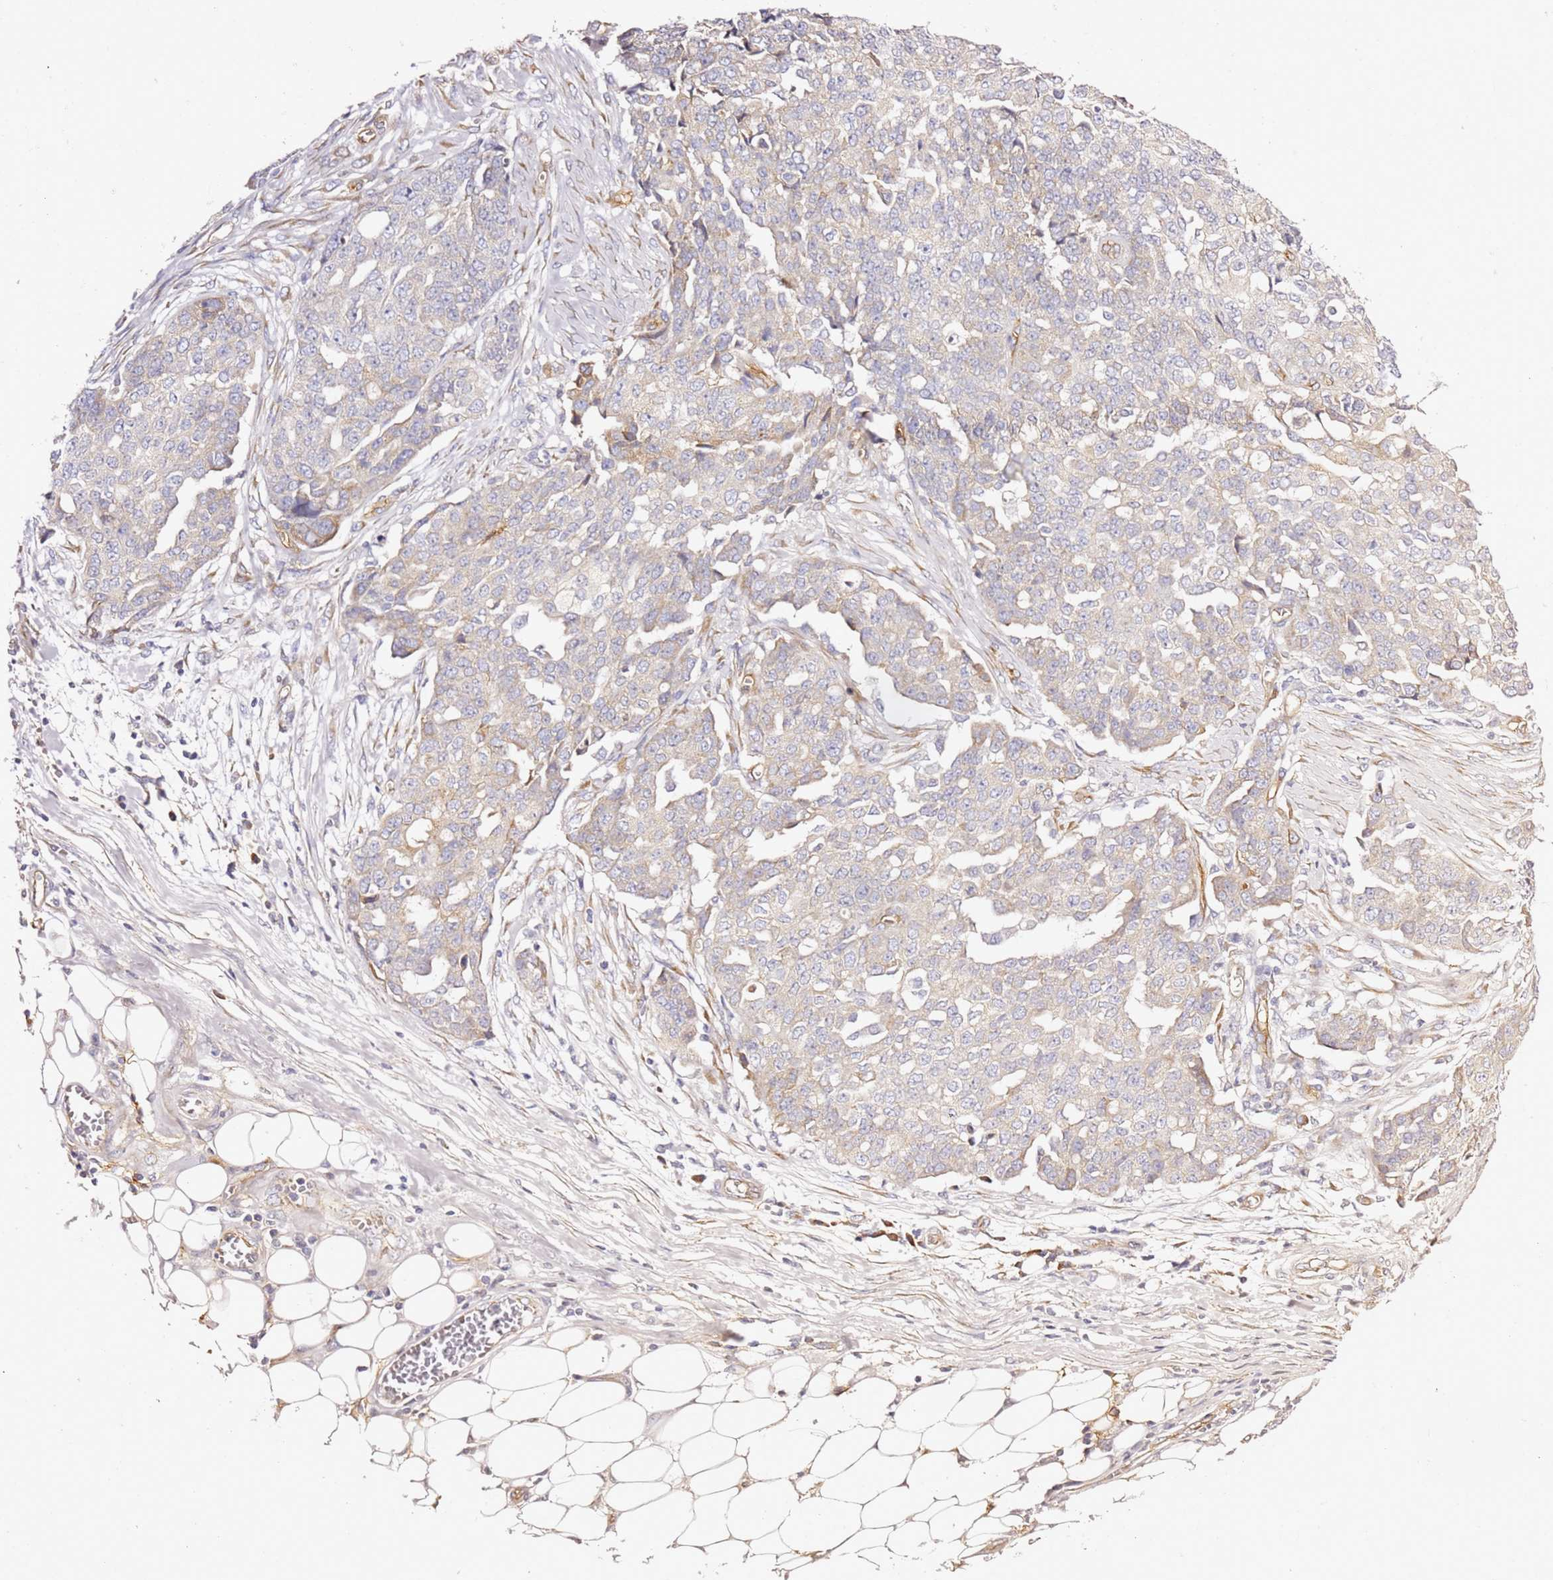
{"staining": {"intensity": "weak", "quantity": "<25%", "location": "cytoplasmic/membranous"}, "tissue": "ovarian cancer", "cell_type": "Tumor cells", "image_type": "cancer", "snomed": [{"axis": "morphology", "description": "Cystadenocarcinoma, serous, NOS"}, {"axis": "topography", "description": "Soft tissue"}, {"axis": "topography", "description": "Ovary"}], "caption": "DAB (3,3'-diaminobenzidine) immunohistochemical staining of human ovarian serous cystadenocarcinoma reveals no significant staining in tumor cells.", "gene": "KIF7", "patient": {"sex": "female", "age": 57}}